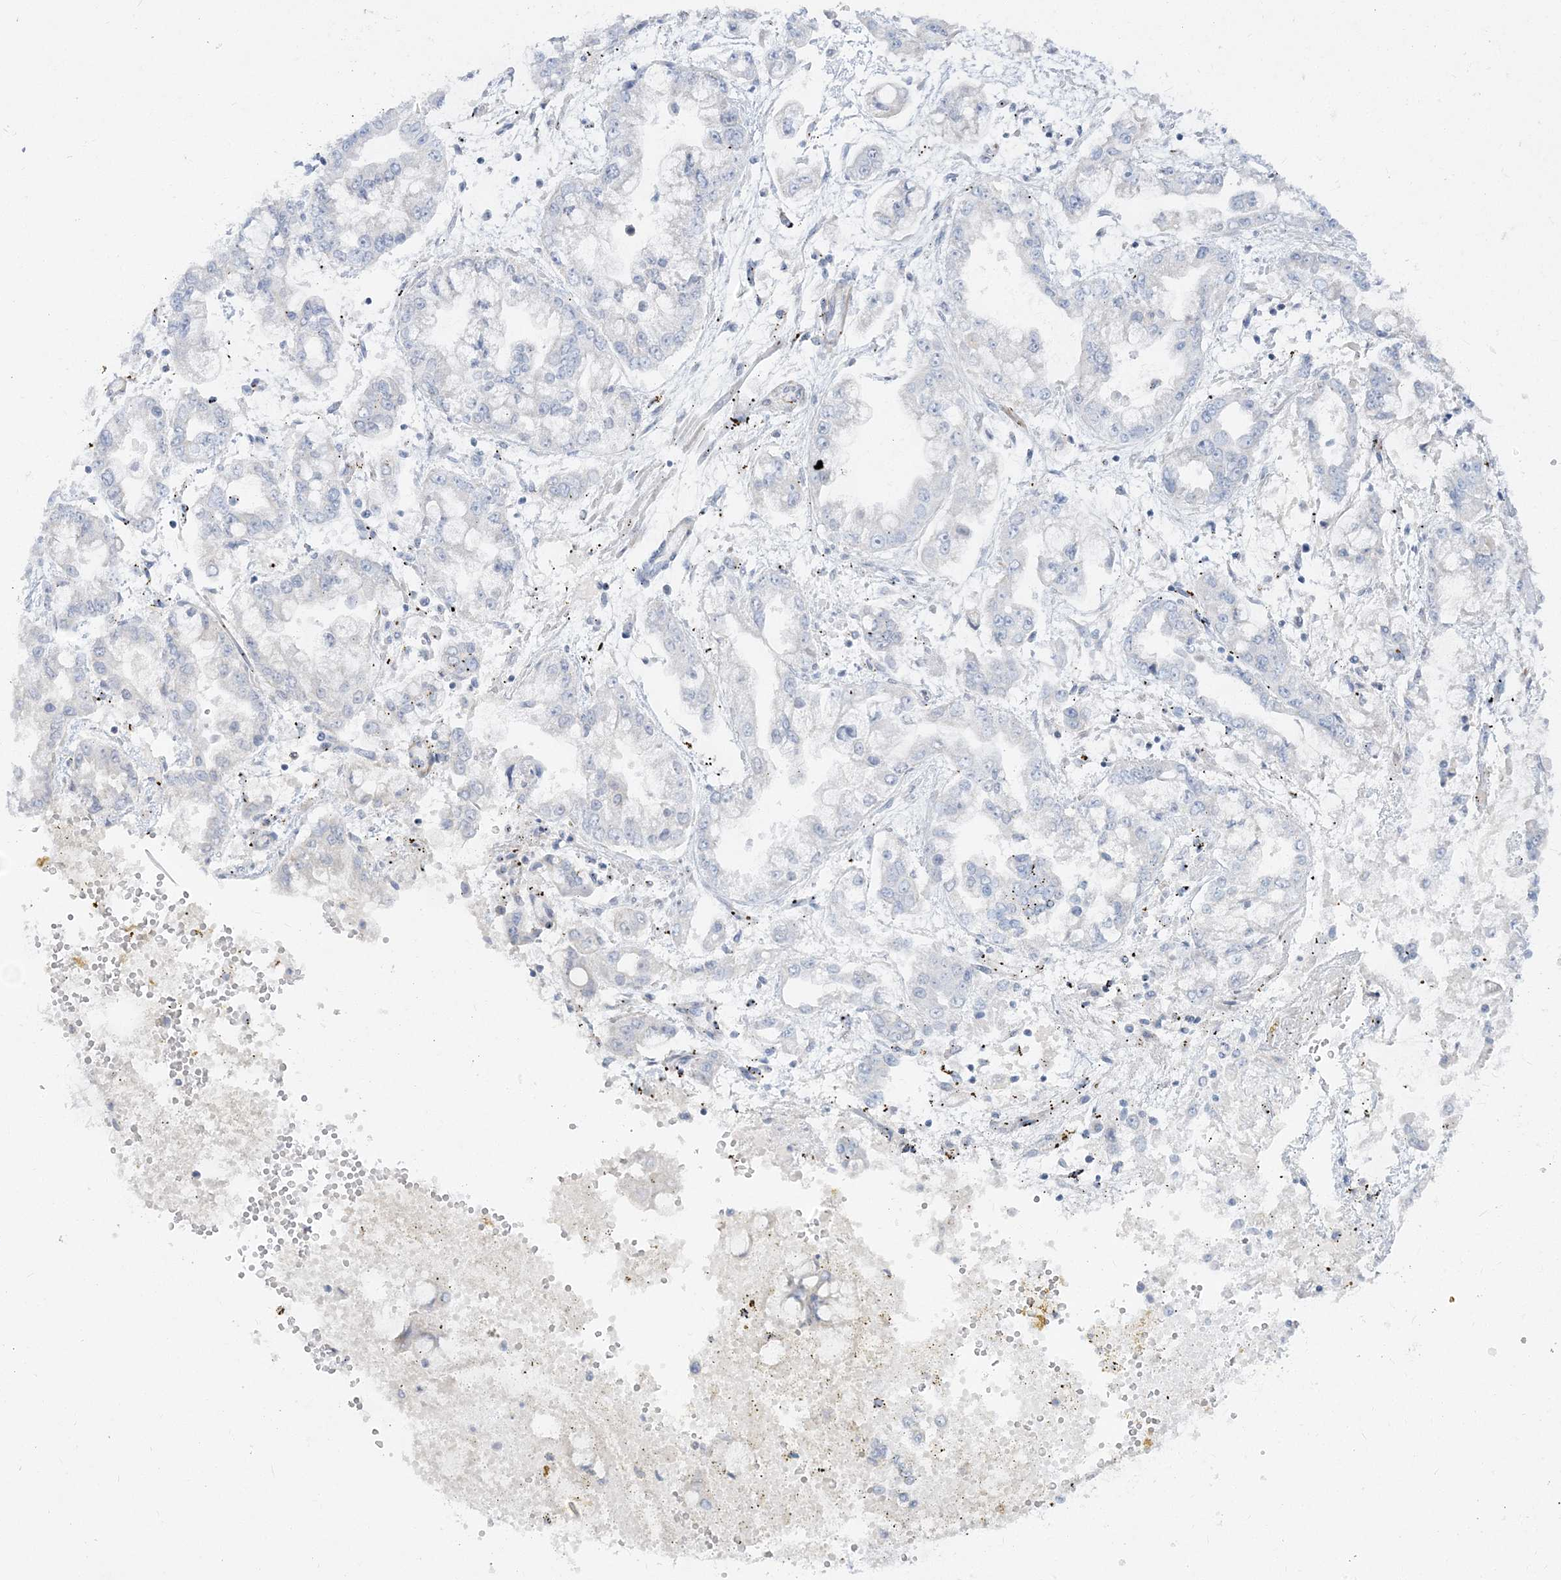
{"staining": {"intensity": "negative", "quantity": "none", "location": "none"}, "tissue": "stomach cancer", "cell_type": "Tumor cells", "image_type": "cancer", "snomed": [{"axis": "morphology", "description": "Normal tissue, NOS"}, {"axis": "morphology", "description": "Adenocarcinoma, NOS"}, {"axis": "topography", "description": "Stomach, upper"}, {"axis": "topography", "description": "Stomach"}], "caption": "Human stomach cancer (adenocarcinoma) stained for a protein using immunohistochemistry (IHC) shows no positivity in tumor cells.", "gene": "GPAT2", "patient": {"sex": "male", "age": 76}}